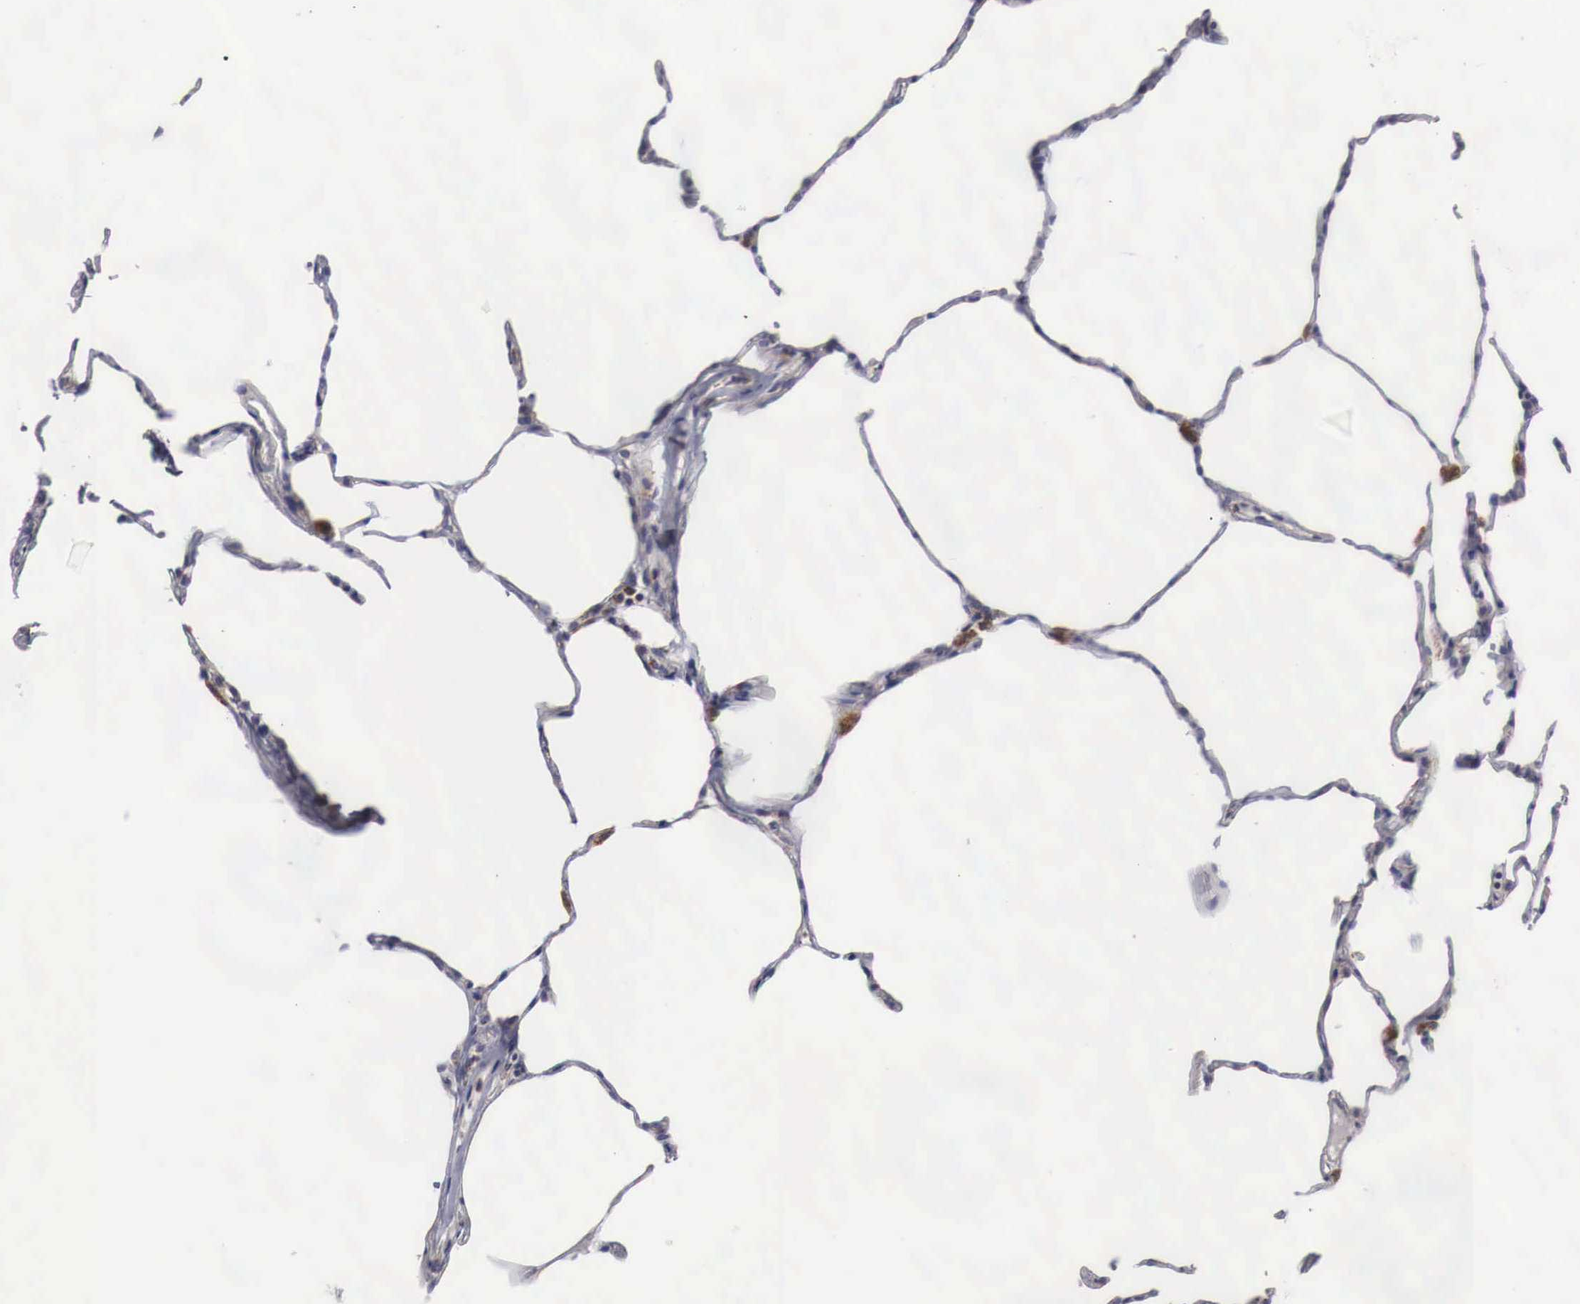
{"staining": {"intensity": "negative", "quantity": "none", "location": "none"}, "tissue": "lung", "cell_type": "Alveolar cells", "image_type": "normal", "snomed": [{"axis": "morphology", "description": "Normal tissue, NOS"}, {"axis": "topography", "description": "Lung"}], "caption": "DAB (3,3'-diaminobenzidine) immunohistochemical staining of unremarkable lung shows no significant staining in alveolar cells.", "gene": "XPNPEP3", "patient": {"sex": "female", "age": 75}}